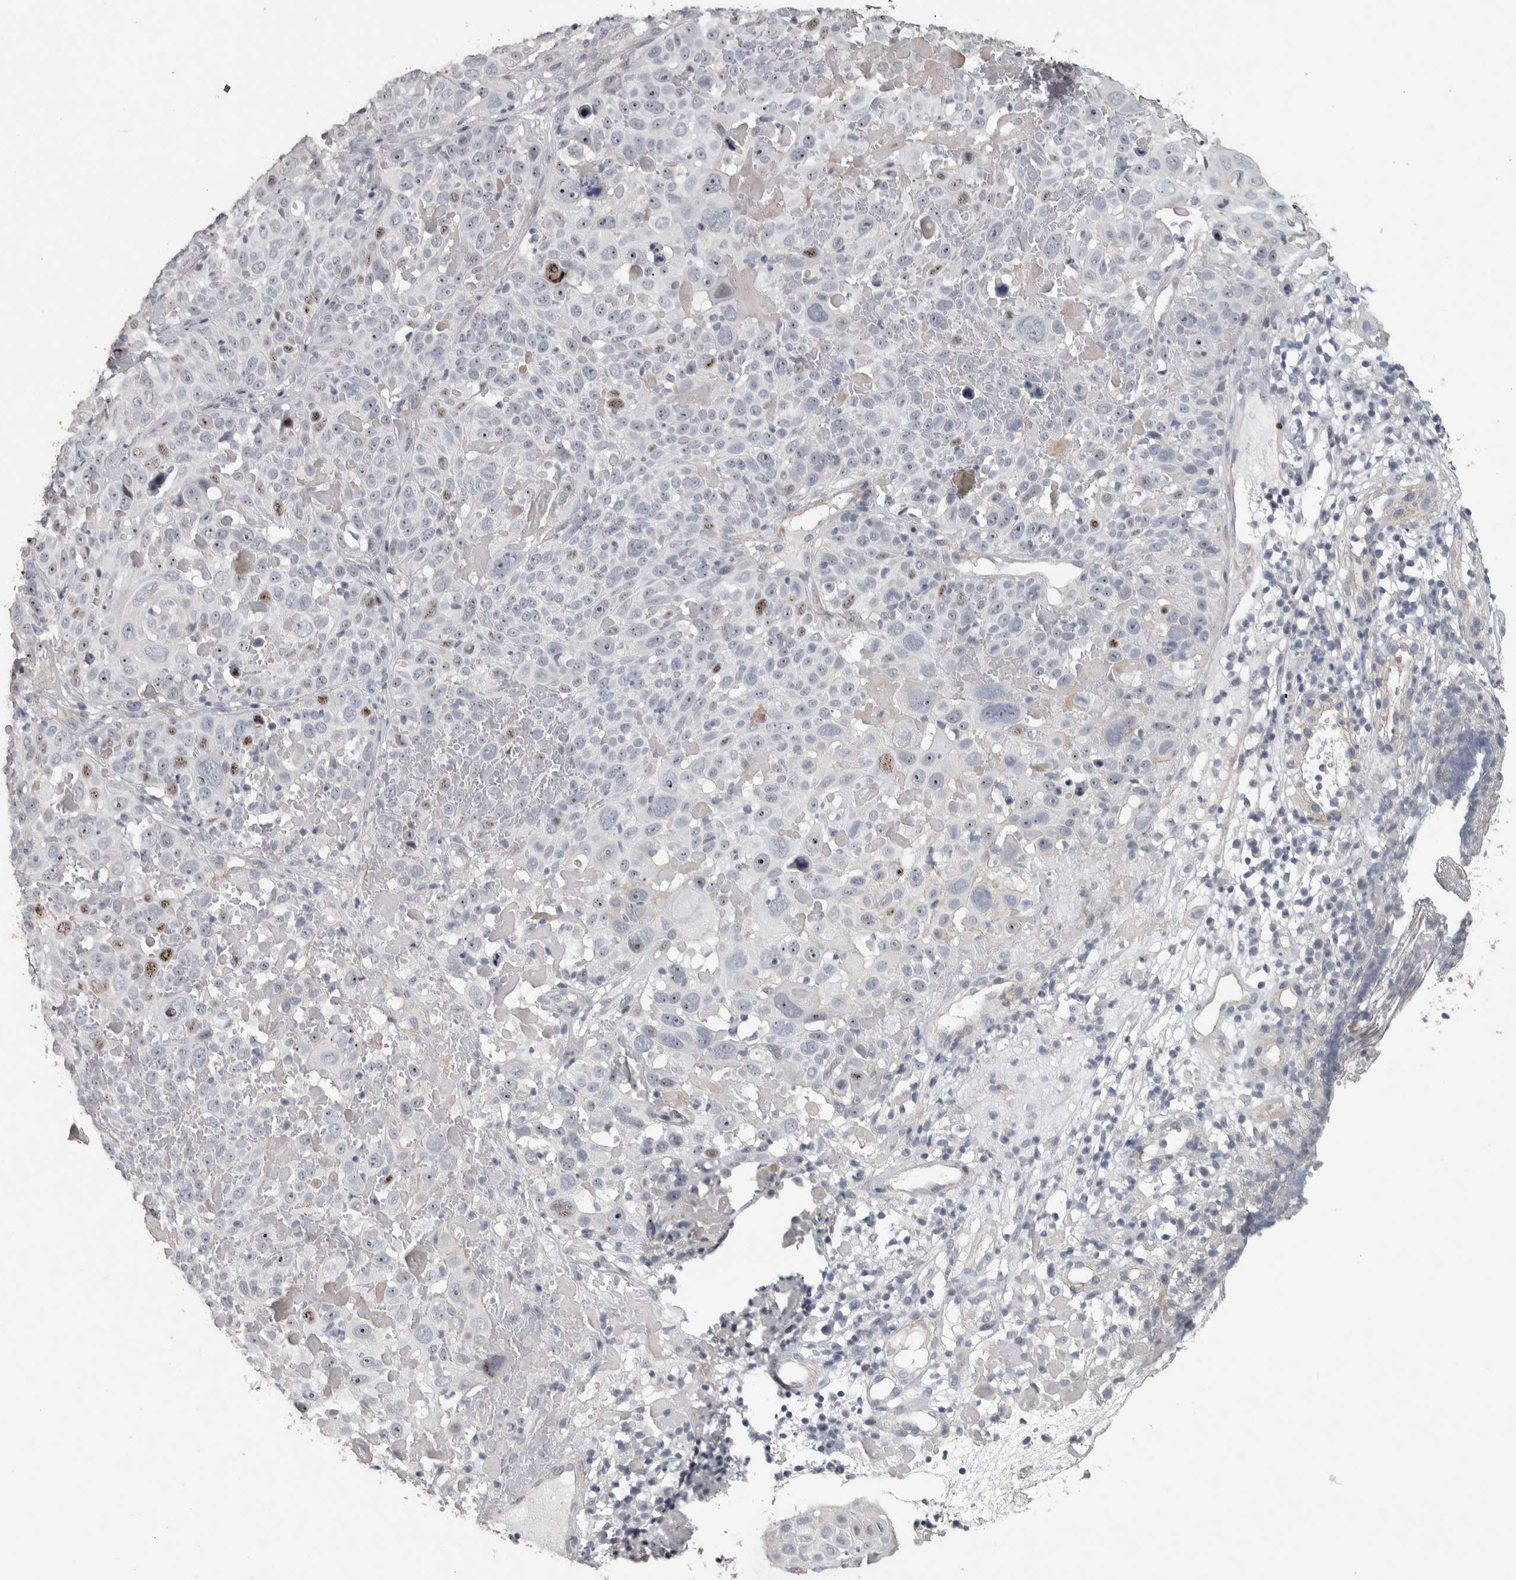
{"staining": {"intensity": "weak", "quantity": ">75%", "location": "nuclear"}, "tissue": "cervical cancer", "cell_type": "Tumor cells", "image_type": "cancer", "snomed": [{"axis": "morphology", "description": "Squamous cell carcinoma, NOS"}, {"axis": "topography", "description": "Cervix"}], "caption": "Tumor cells reveal low levels of weak nuclear positivity in about >75% of cells in squamous cell carcinoma (cervical).", "gene": "DCAF10", "patient": {"sex": "female", "age": 74}}